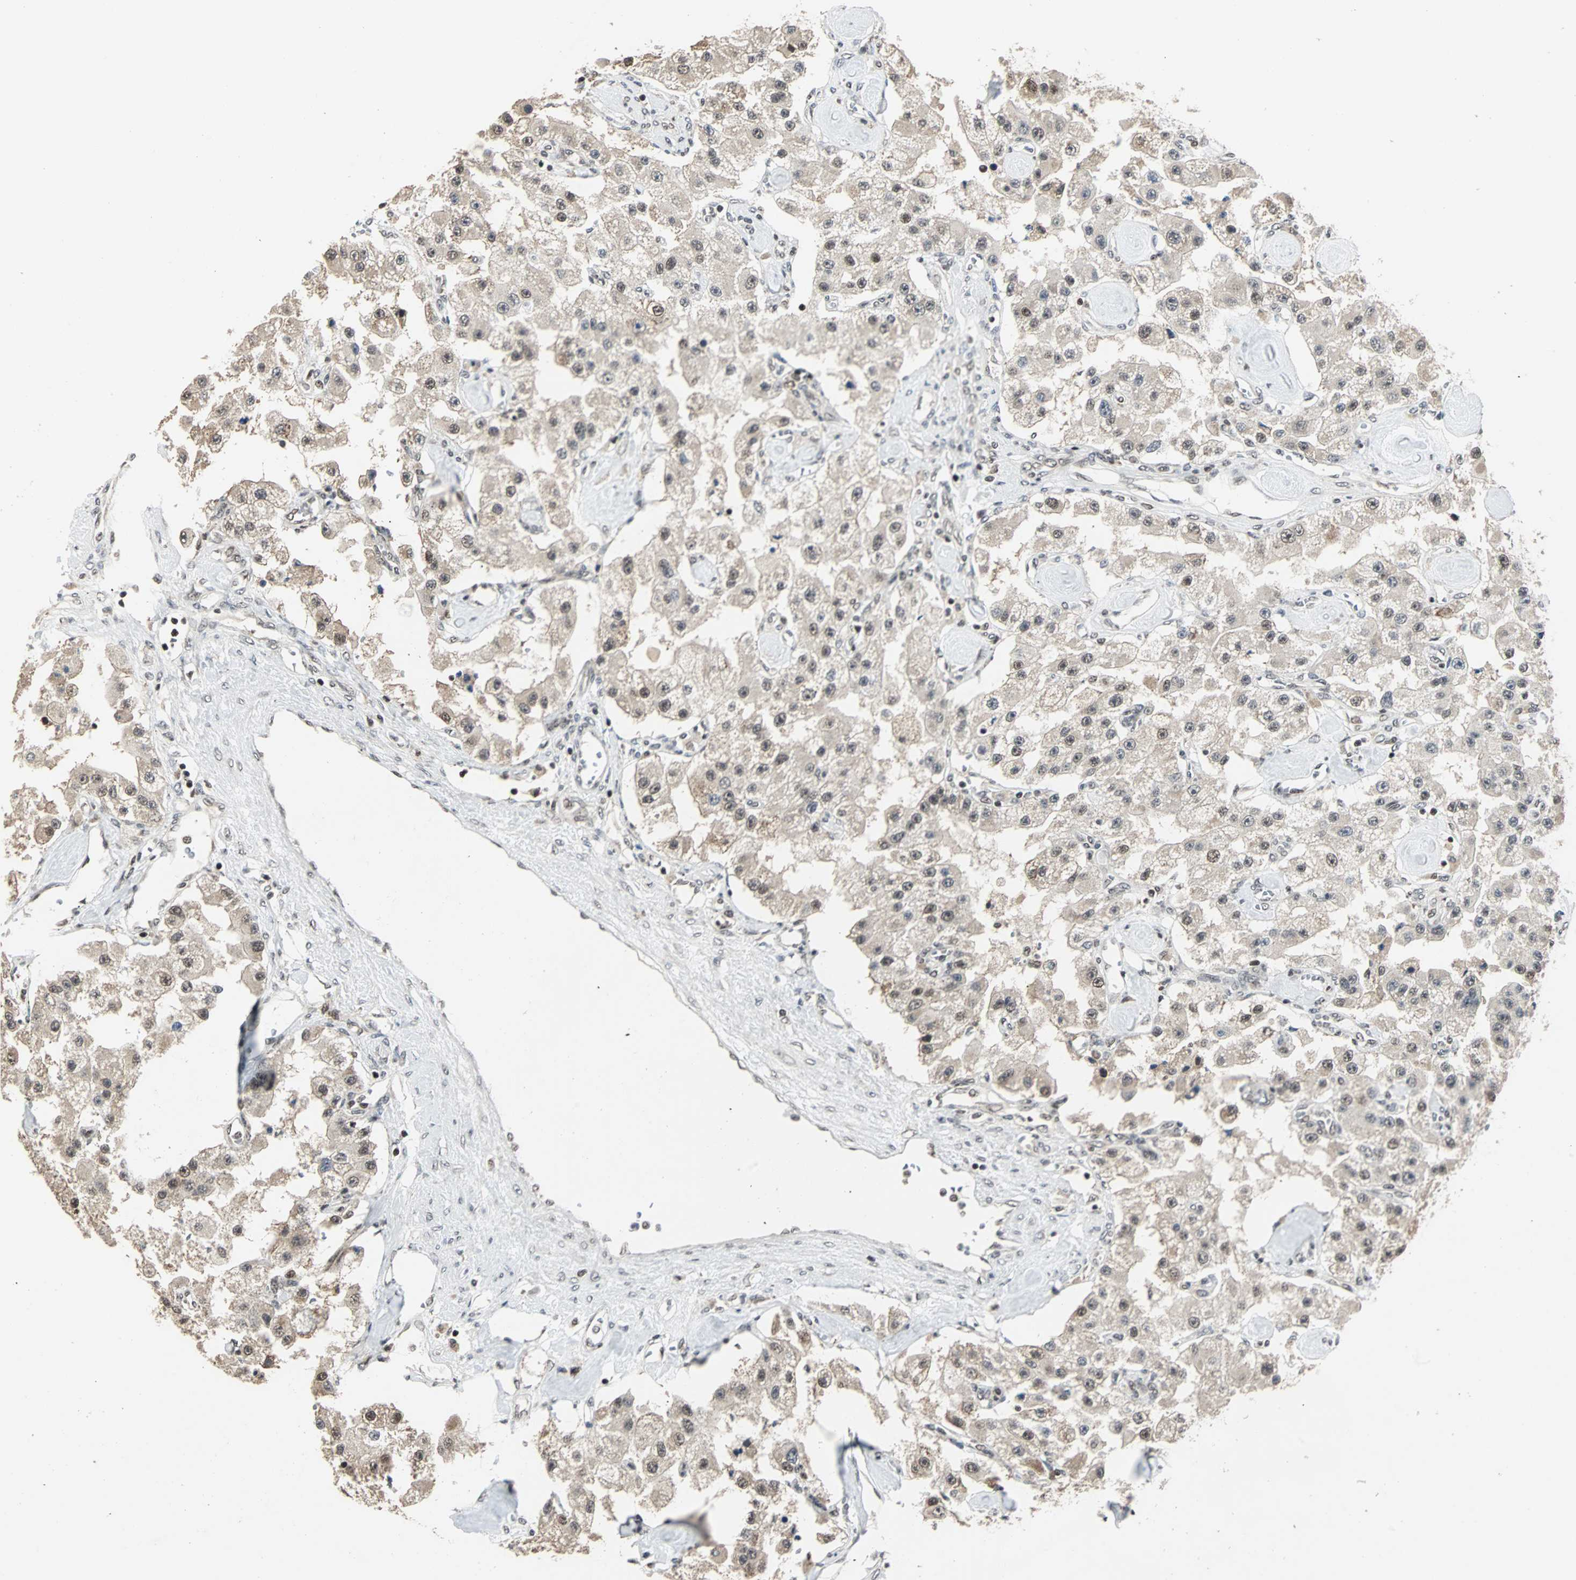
{"staining": {"intensity": "weak", "quantity": "25%-75%", "location": "cytoplasmic/membranous,nuclear"}, "tissue": "carcinoid", "cell_type": "Tumor cells", "image_type": "cancer", "snomed": [{"axis": "morphology", "description": "Carcinoid, malignant, NOS"}, {"axis": "topography", "description": "Pancreas"}], "caption": "Tumor cells reveal weak cytoplasmic/membranous and nuclear staining in approximately 25%-75% of cells in carcinoid.", "gene": "TERF2IP", "patient": {"sex": "male", "age": 41}}